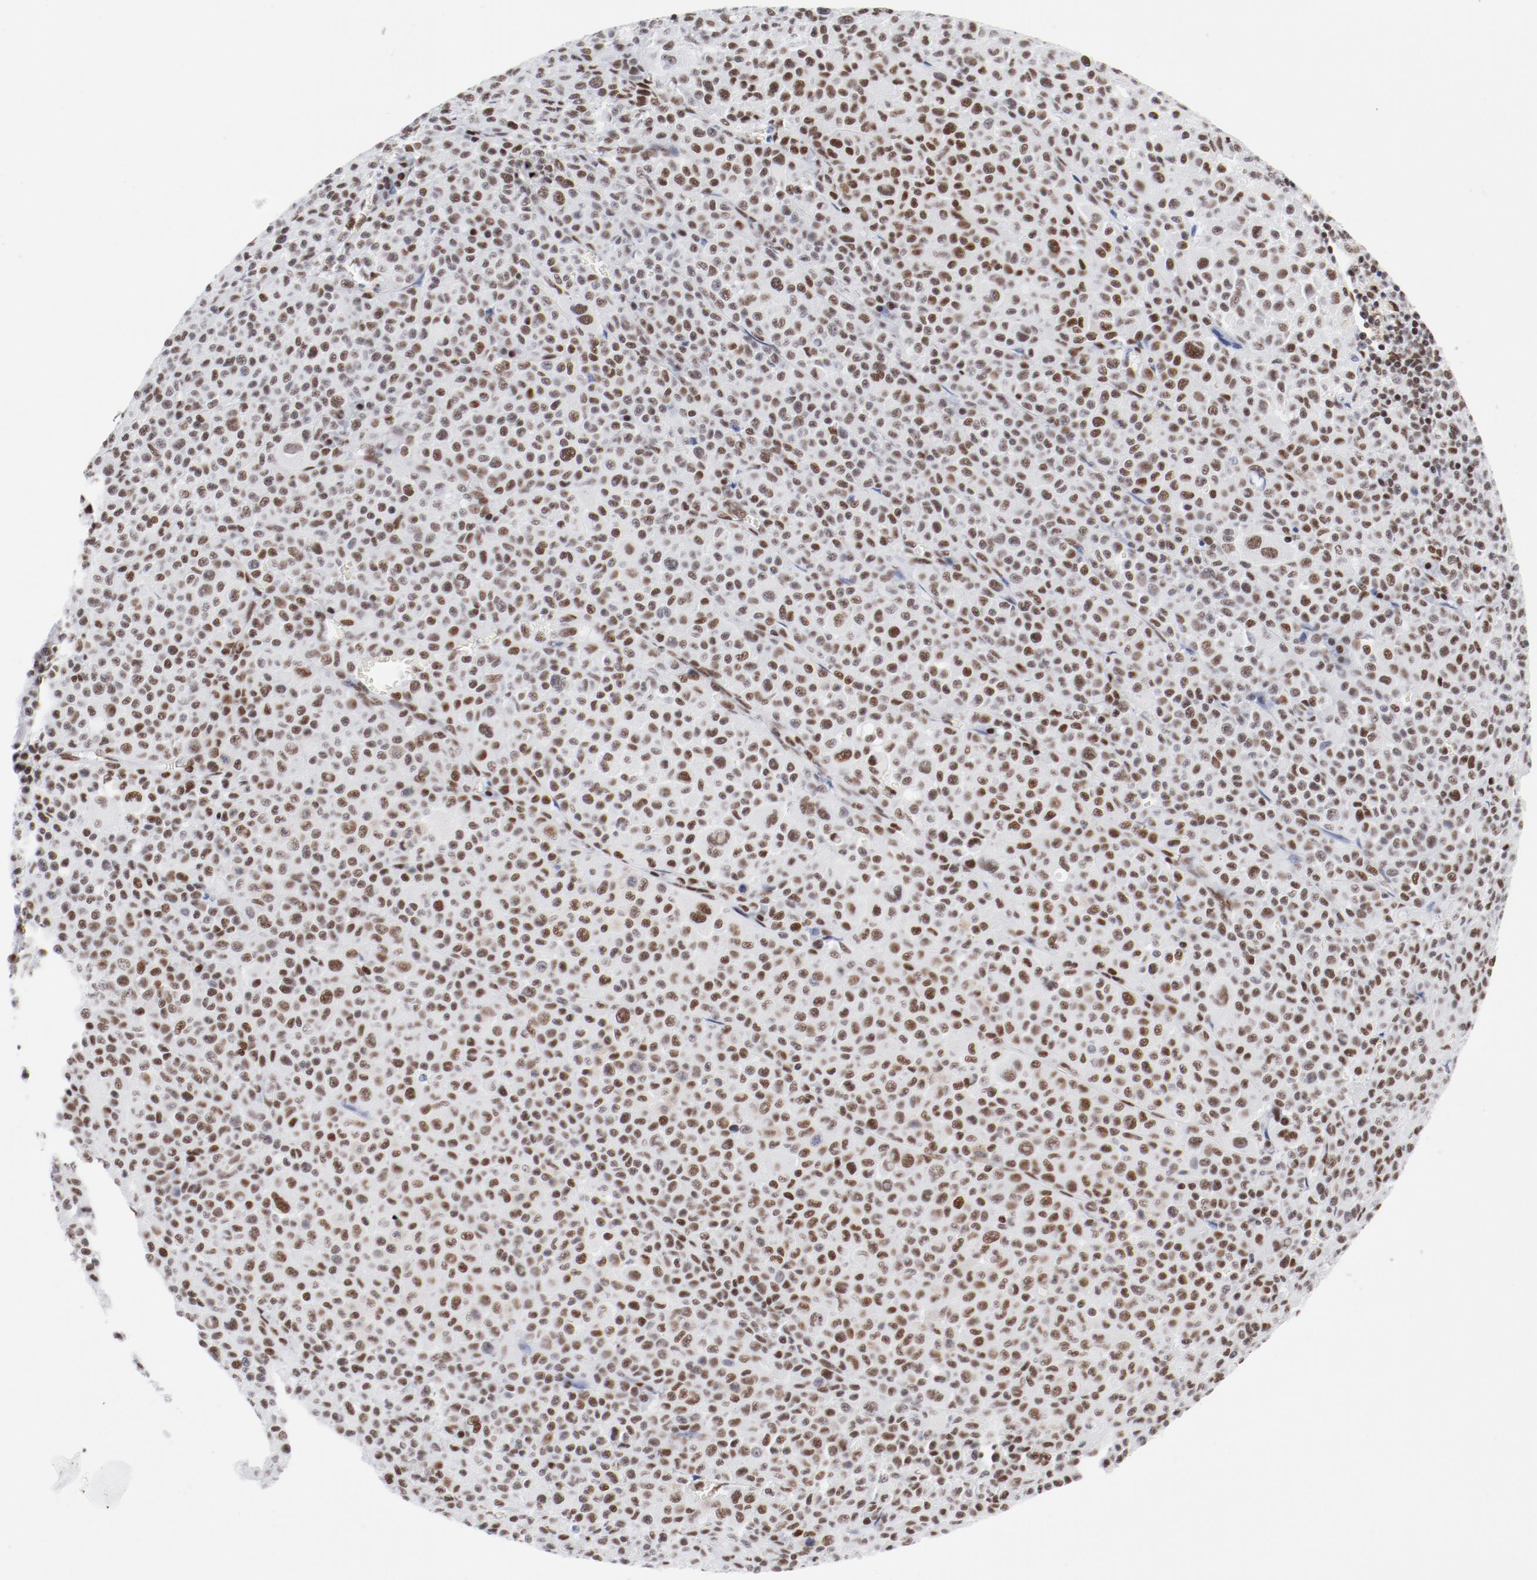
{"staining": {"intensity": "strong", "quantity": ">75%", "location": "nuclear"}, "tissue": "melanoma", "cell_type": "Tumor cells", "image_type": "cancer", "snomed": [{"axis": "morphology", "description": "Malignant melanoma, Metastatic site"}, {"axis": "topography", "description": "Skin"}], "caption": "Tumor cells demonstrate high levels of strong nuclear positivity in about >75% of cells in human melanoma.", "gene": "ATF2", "patient": {"sex": "female", "age": 74}}